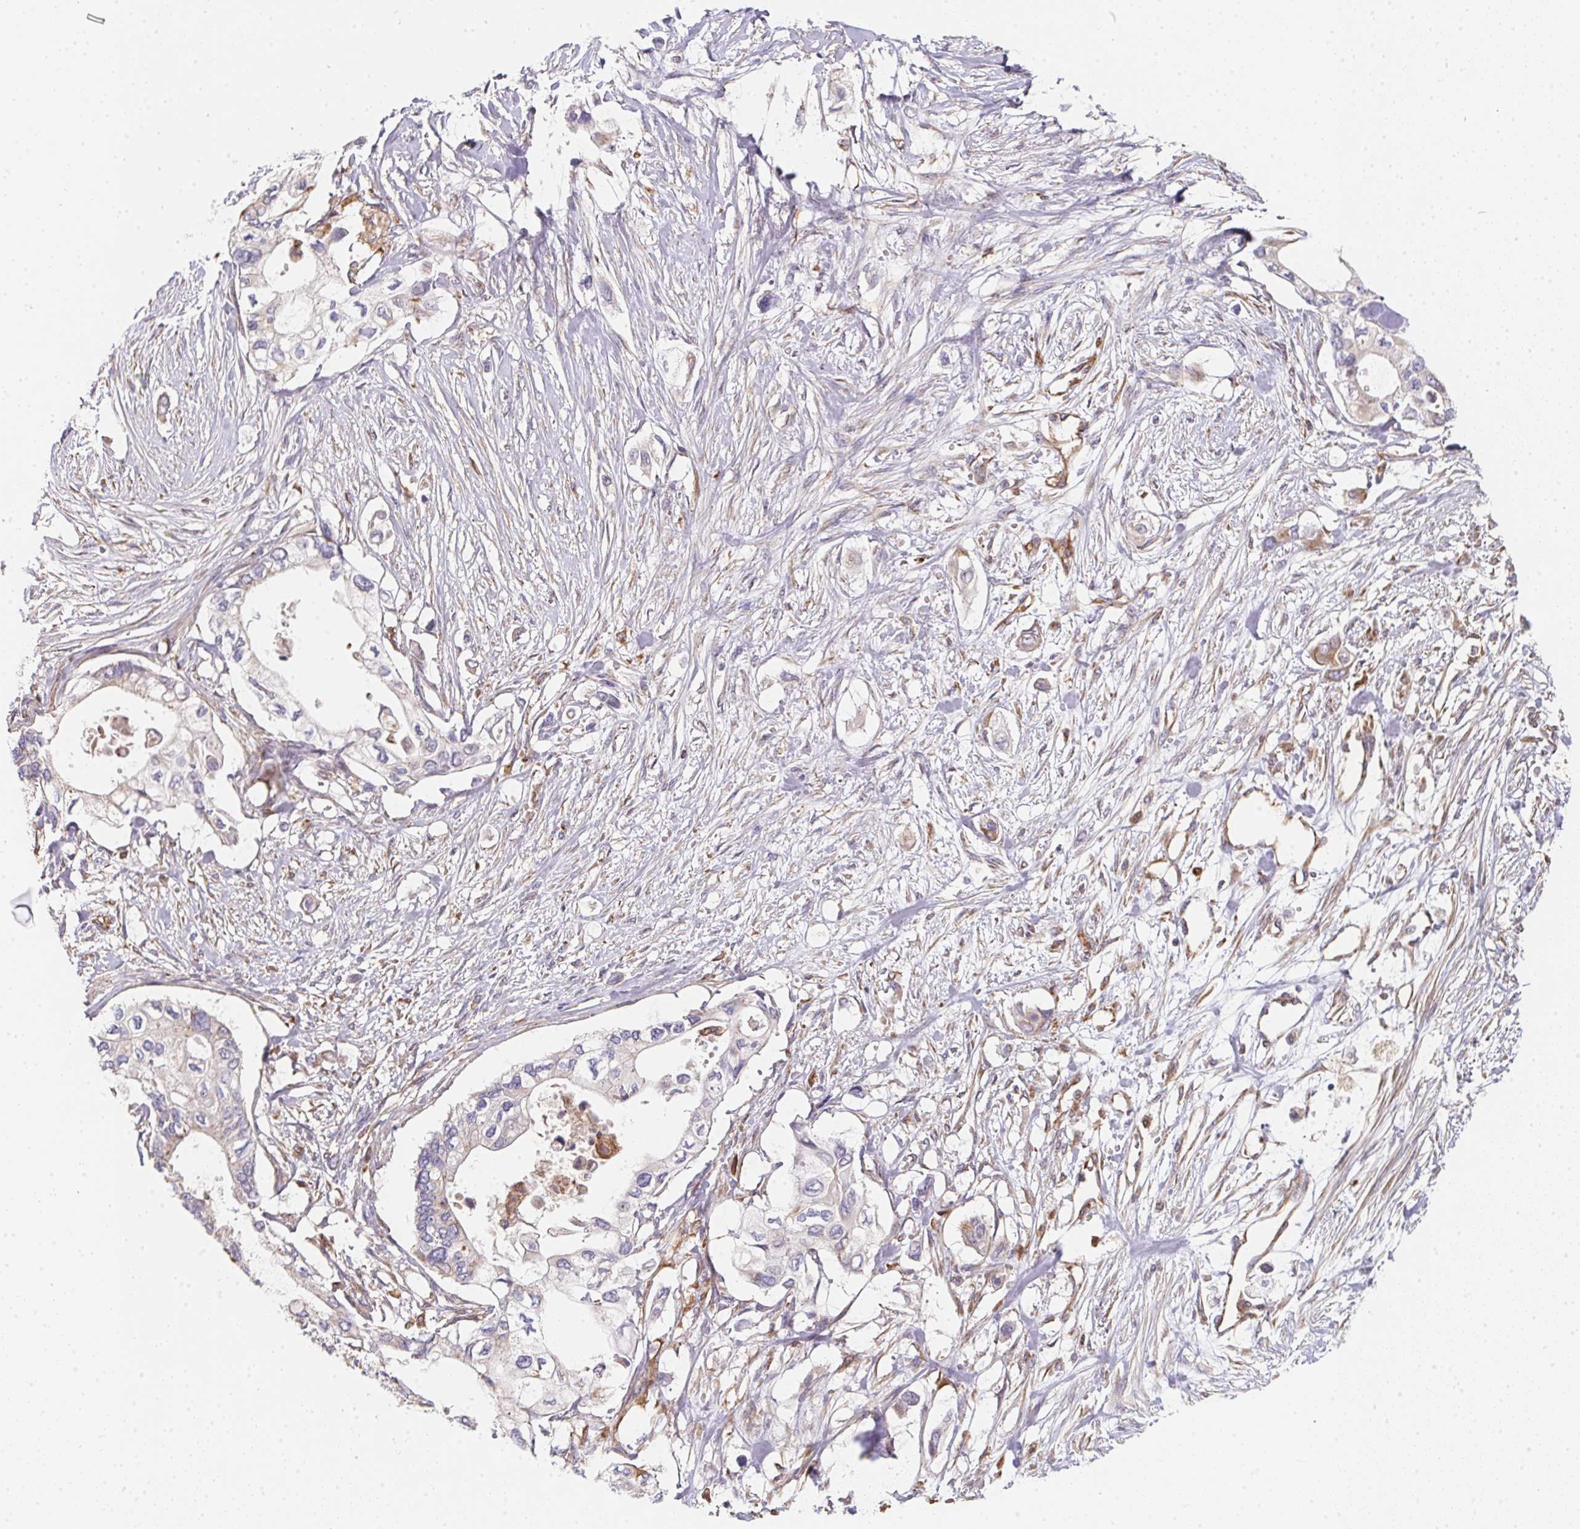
{"staining": {"intensity": "negative", "quantity": "none", "location": "none"}, "tissue": "pancreatic cancer", "cell_type": "Tumor cells", "image_type": "cancer", "snomed": [{"axis": "morphology", "description": "Adenocarcinoma, NOS"}, {"axis": "topography", "description": "Pancreas"}], "caption": "DAB (3,3'-diaminobenzidine) immunohistochemical staining of pancreatic adenocarcinoma displays no significant staining in tumor cells. (IHC, brightfield microscopy, high magnification).", "gene": "TBKBP1", "patient": {"sex": "female", "age": 63}}